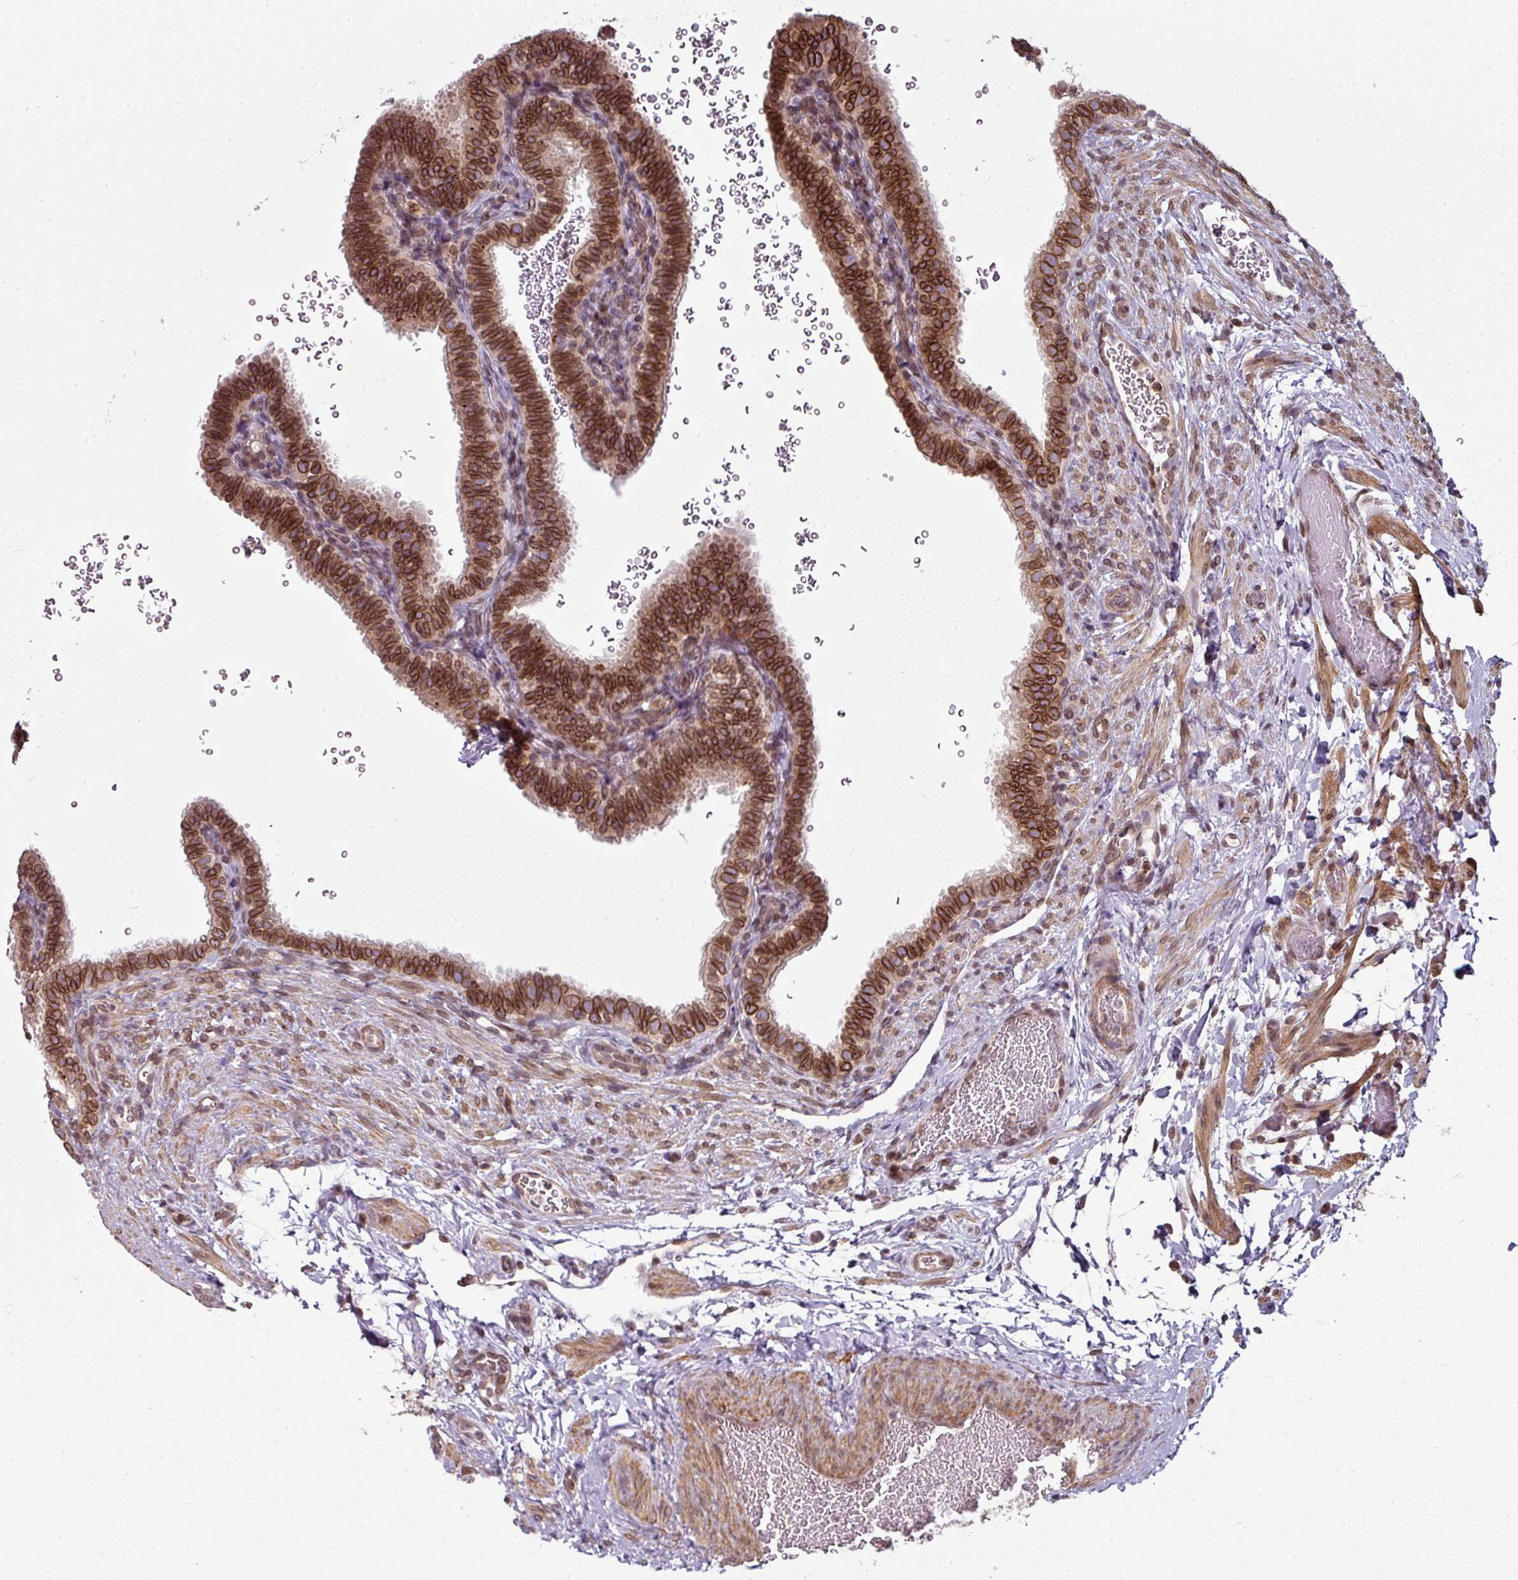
{"staining": {"intensity": "strong", "quantity": ">75%", "location": "cytoplasmic/membranous,nuclear"}, "tissue": "fallopian tube", "cell_type": "Glandular cells", "image_type": "normal", "snomed": [{"axis": "morphology", "description": "Normal tissue, NOS"}, {"axis": "topography", "description": "Fallopian tube"}], "caption": "A photomicrograph showing strong cytoplasmic/membranous,nuclear staining in about >75% of glandular cells in benign fallopian tube, as visualized by brown immunohistochemical staining.", "gene": "RANGAP1", "patient": {"sex": "female", "age": 41}}